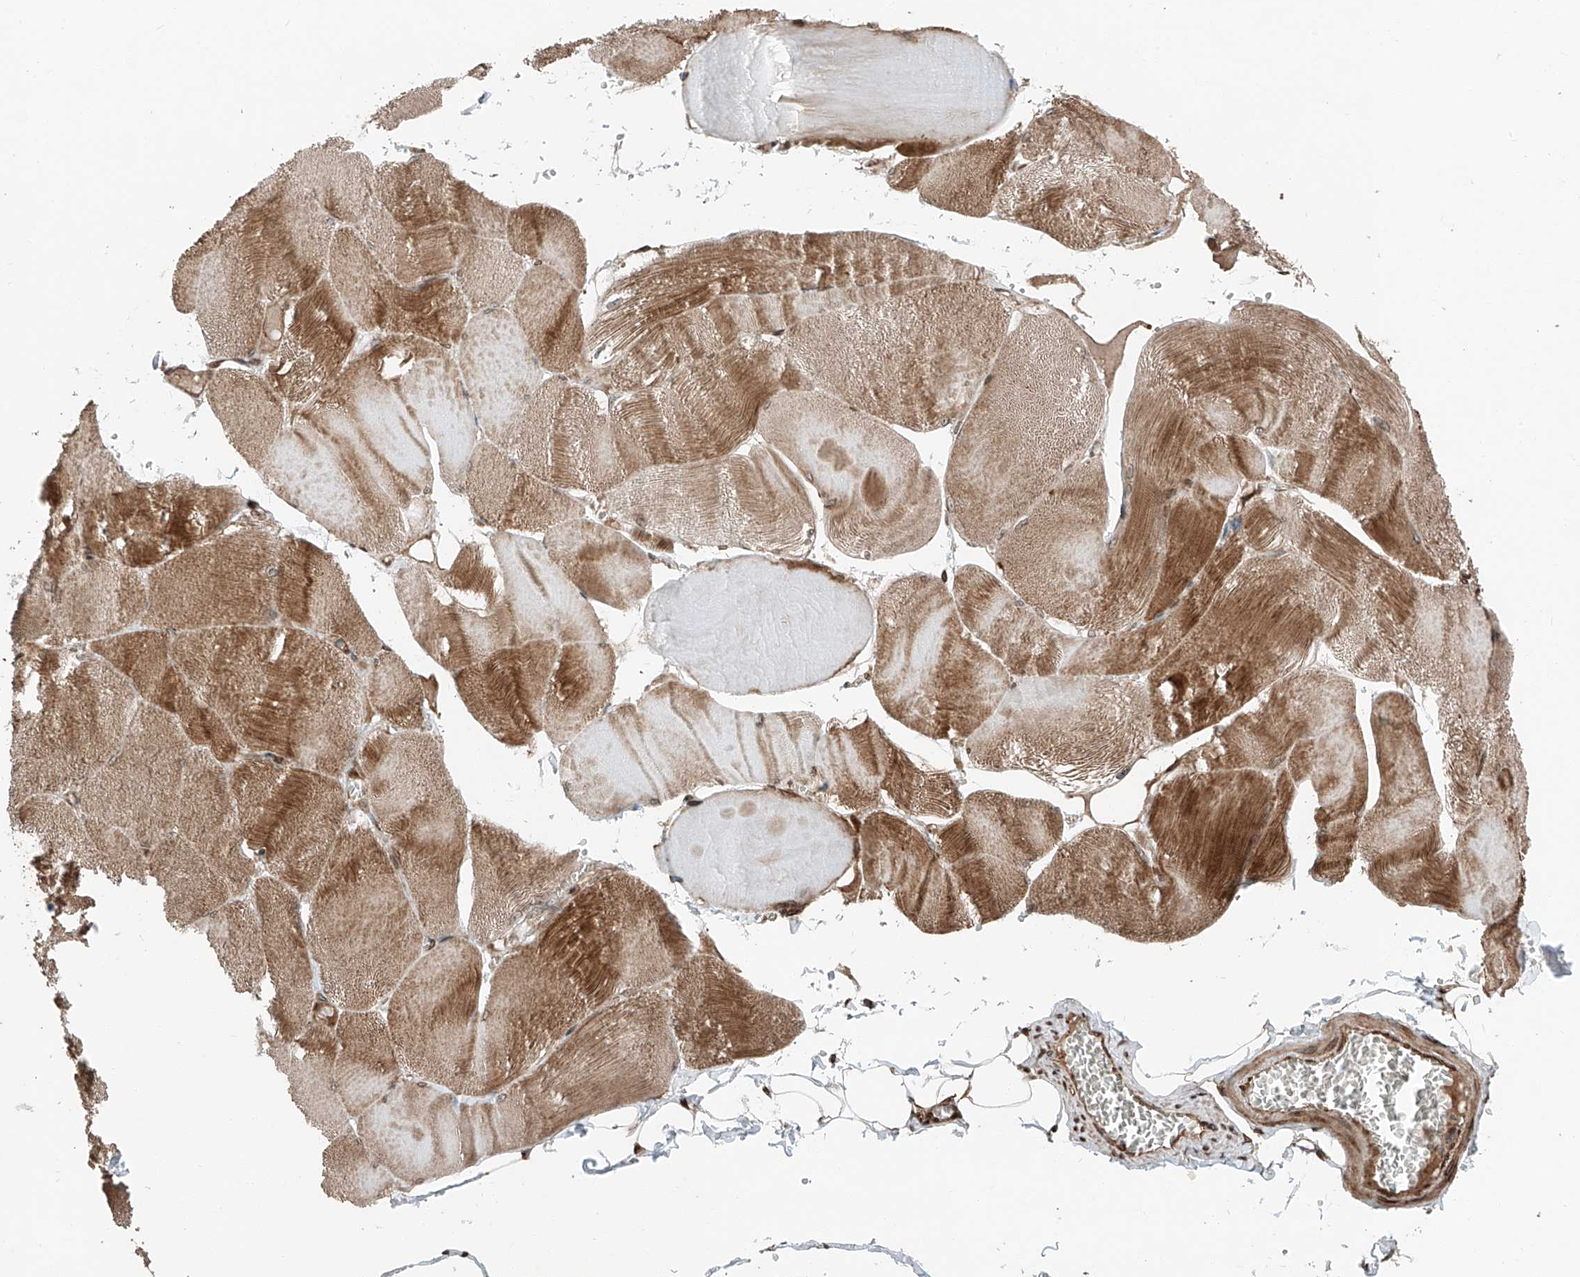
{"staining": {"intensity": "moderate", "quantity": "25%-75%", "location": "cytoplasmic/membranous"}, "tissue": "skeletal muscle", "cell_type": "Myocytes", "image_type": "normal", "snomed": [{"axis": "morphology", "description": "Normal tissue, NOS"}, {"axis": "morphology", "description": "Basal cell carcinoma"}, {"axis": "topography", "description": "Skeletal muscle"}], "caption": "Immunohistochemical staining of normal human skeletal muscle demonstrates 25%-75% levels of moderate cytoplasmic/membranous protein staining in approximately 25%-75% of myocytes. Using DAB (brown) and hematoxylin (blue) stains, captured at high magnification using brightfield microscopy.", "gene": "CEP162", "patient": {"sex": "female", "age": 64}}